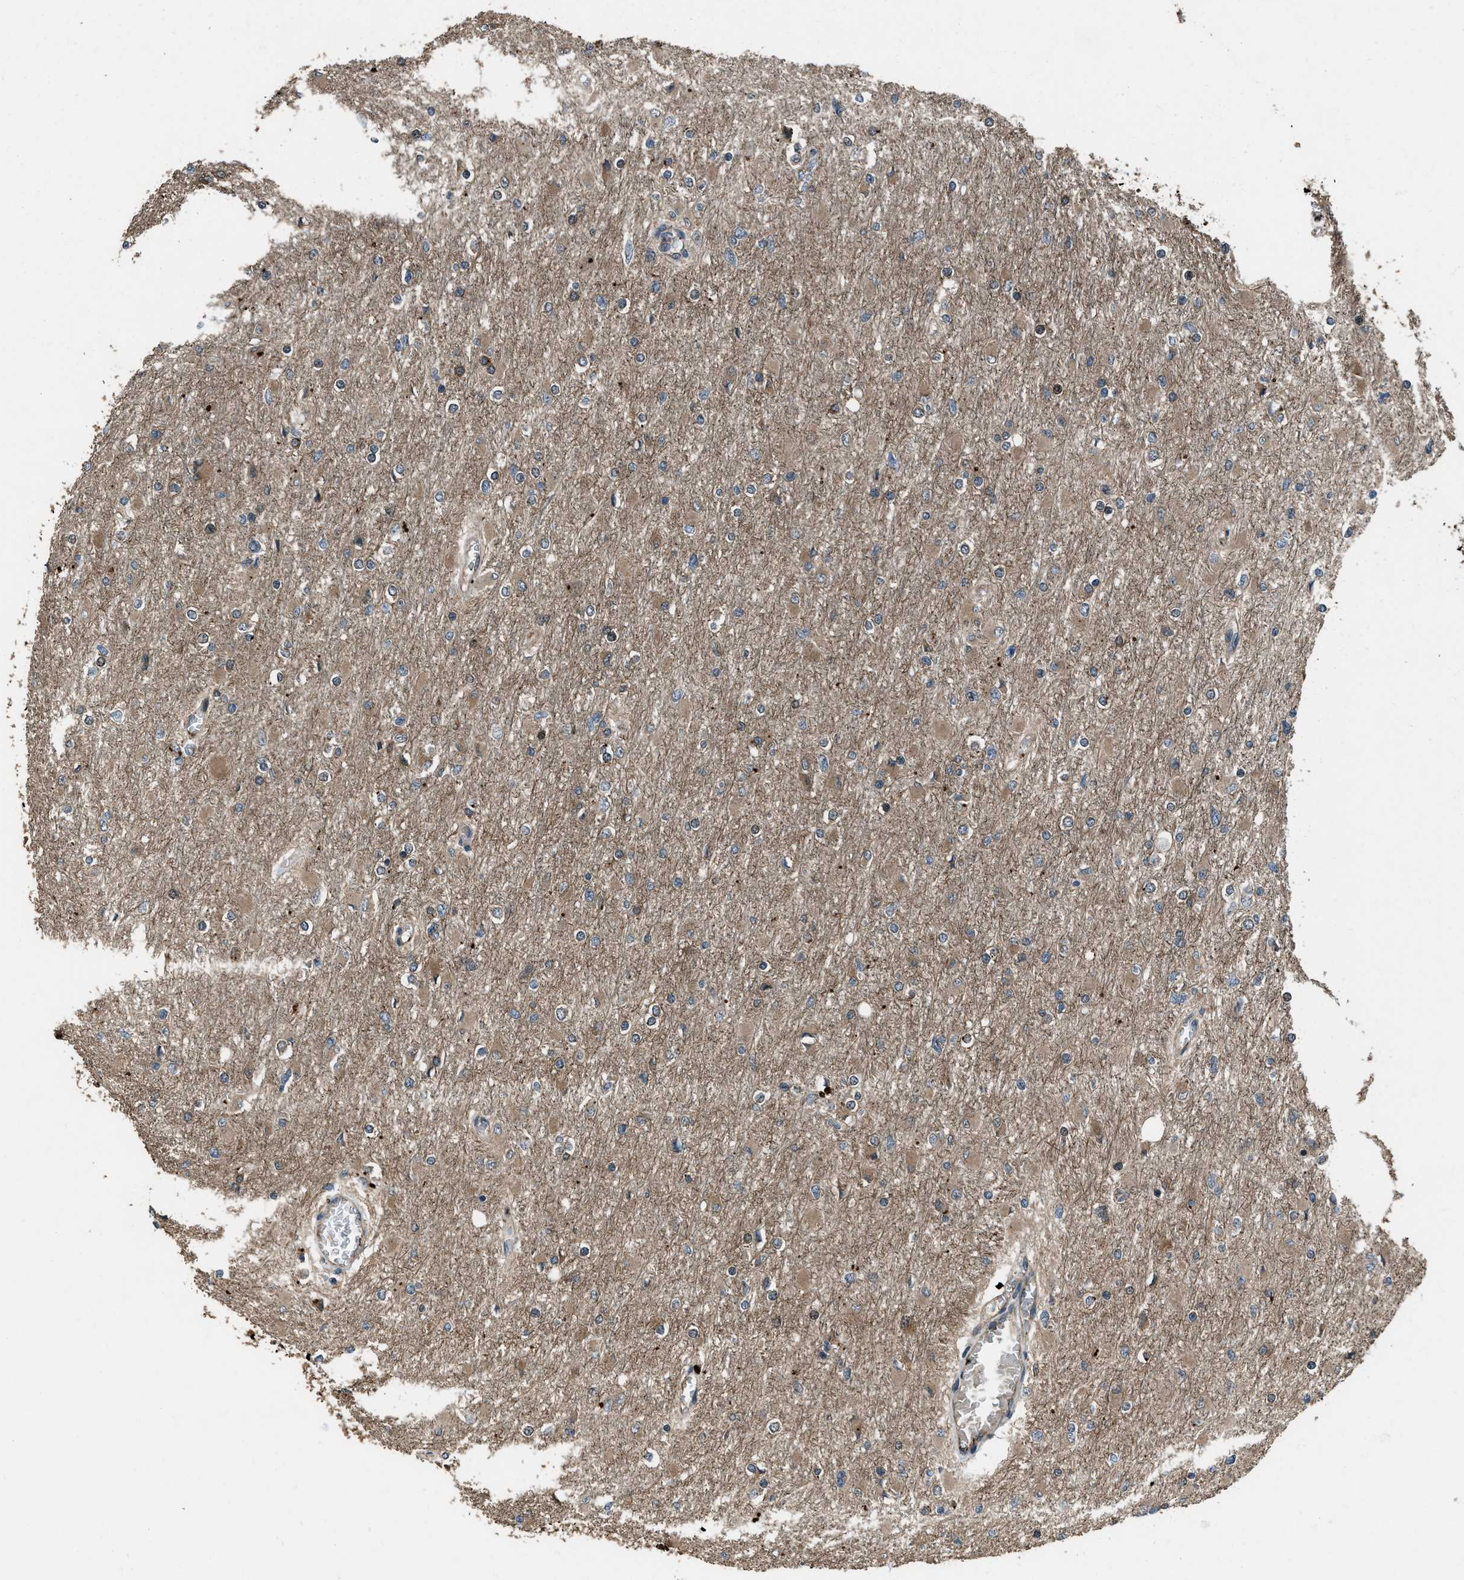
{"staining": {"intensity": "weak", "quantity": ">75%", "location": "cytoplasmic/membranous"}, "tissue": "glioma", "cell_type": "Tumor cells", "image_type": "cancer", "snomed": [{"axis": "morphology", "description": "Glioma, malignant, High grade"}, {"axis": "topography", "description": "Cerebral cortex"}], "caption": "This micrograph displays IHC staining of glioma, with low weak cytoplasmic/membranous positivity in about >75% of tumor cells.", "gene": "IRAK4", "patient": {"sex": "female", "age": 36}}